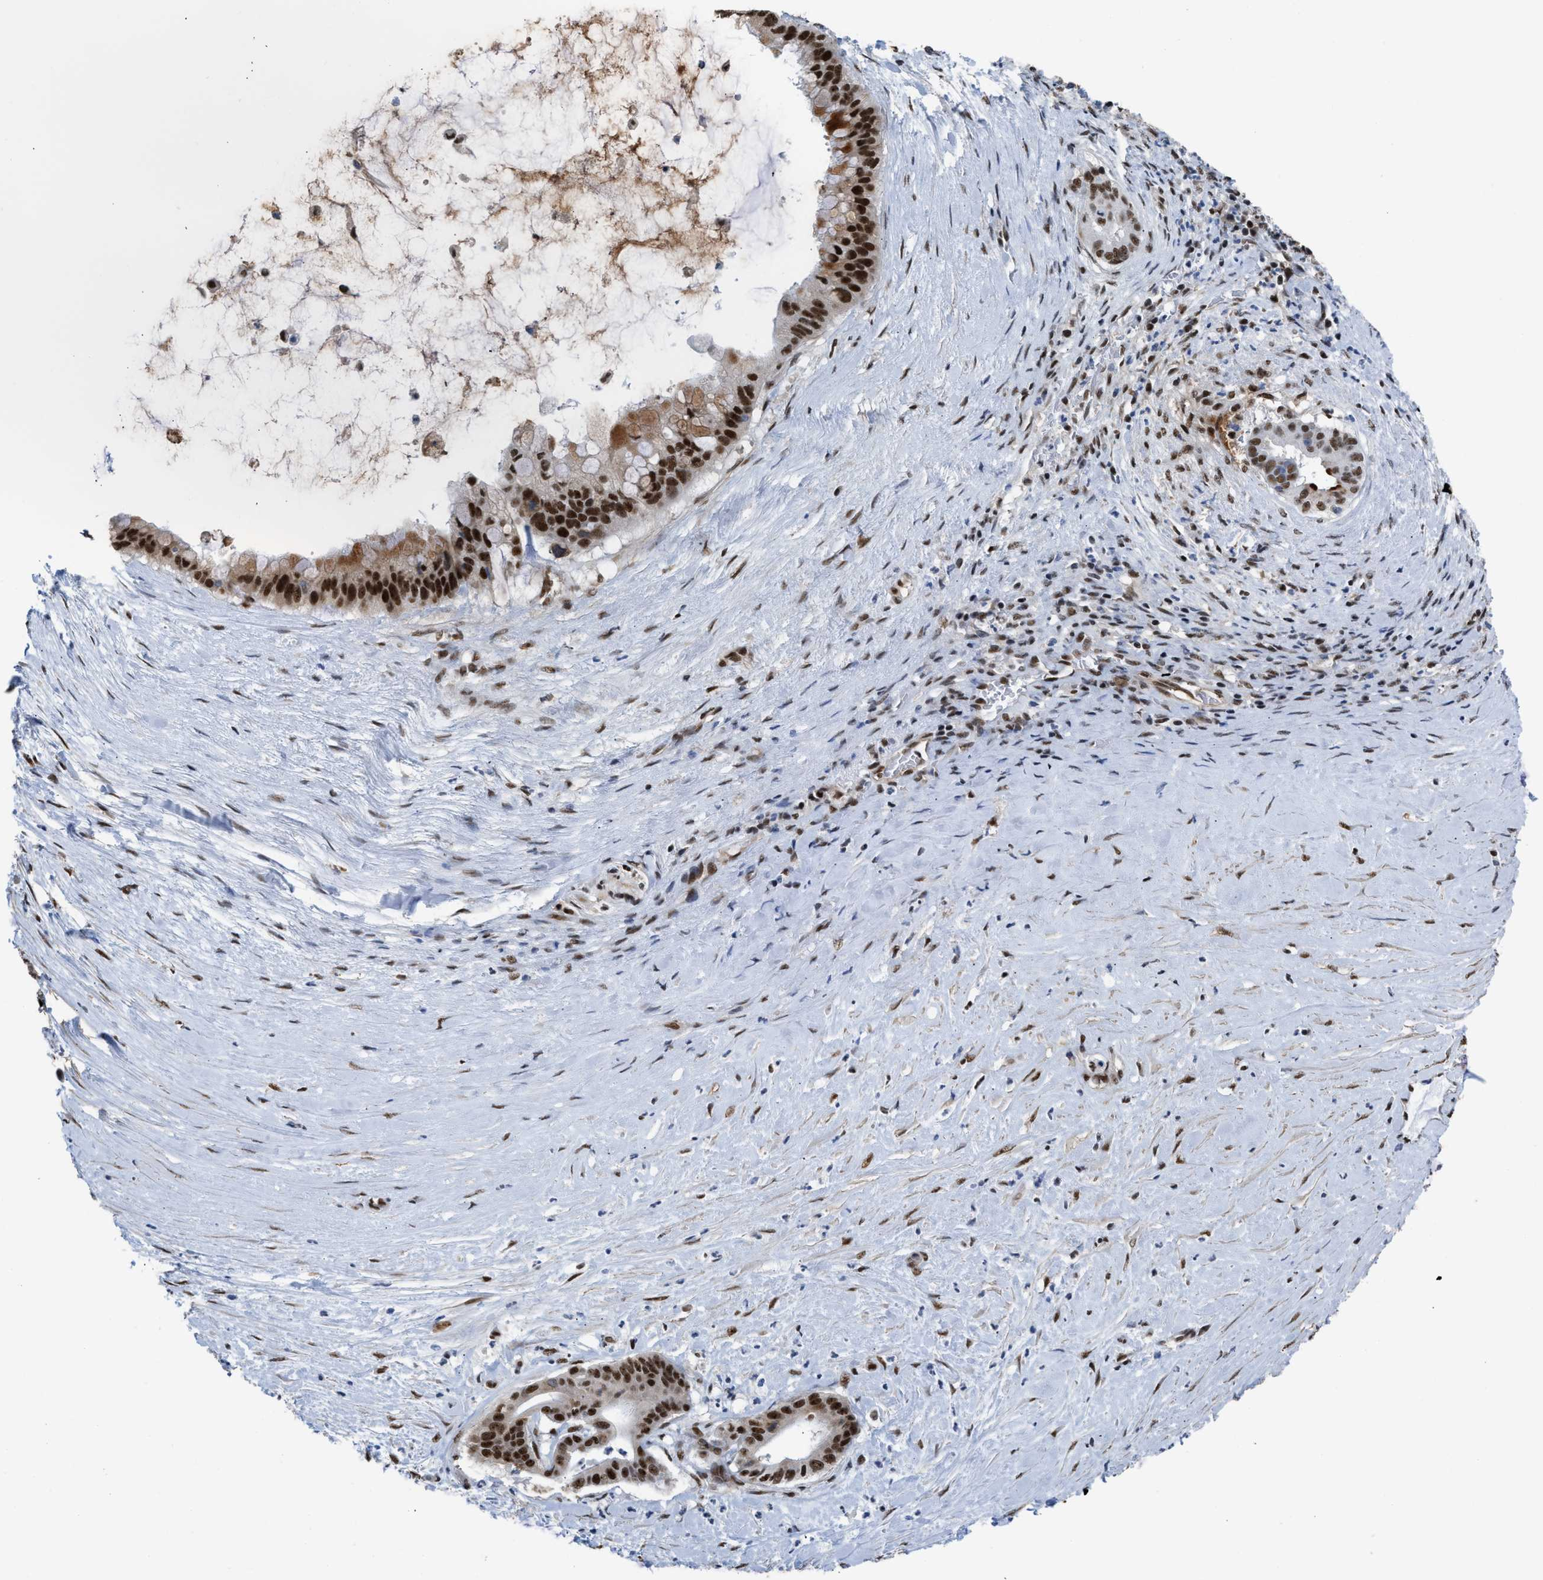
{"staining": {"intensity": "strong", "quantity": ">75%", "location": "nuclear"}, "tissue": "pancreatic cancer", "cell_type": "Tumor cells", "image_type": "cancer", "snomed": [{"axis": "morphology", "description": "Adenocarcinoma, NOS"}, {"axis": "topography", "description": "Pancreas"}], "caption": "A high-resolution photomicrograph shows immunohistochemistry (IHC) staining of adenocarcinoma (pancreatic), which exhibits strong nuclear staining in about >75% of tumor cells.", "gene": "SCAF4", "patient": {"sex": "male", "age": 41}}